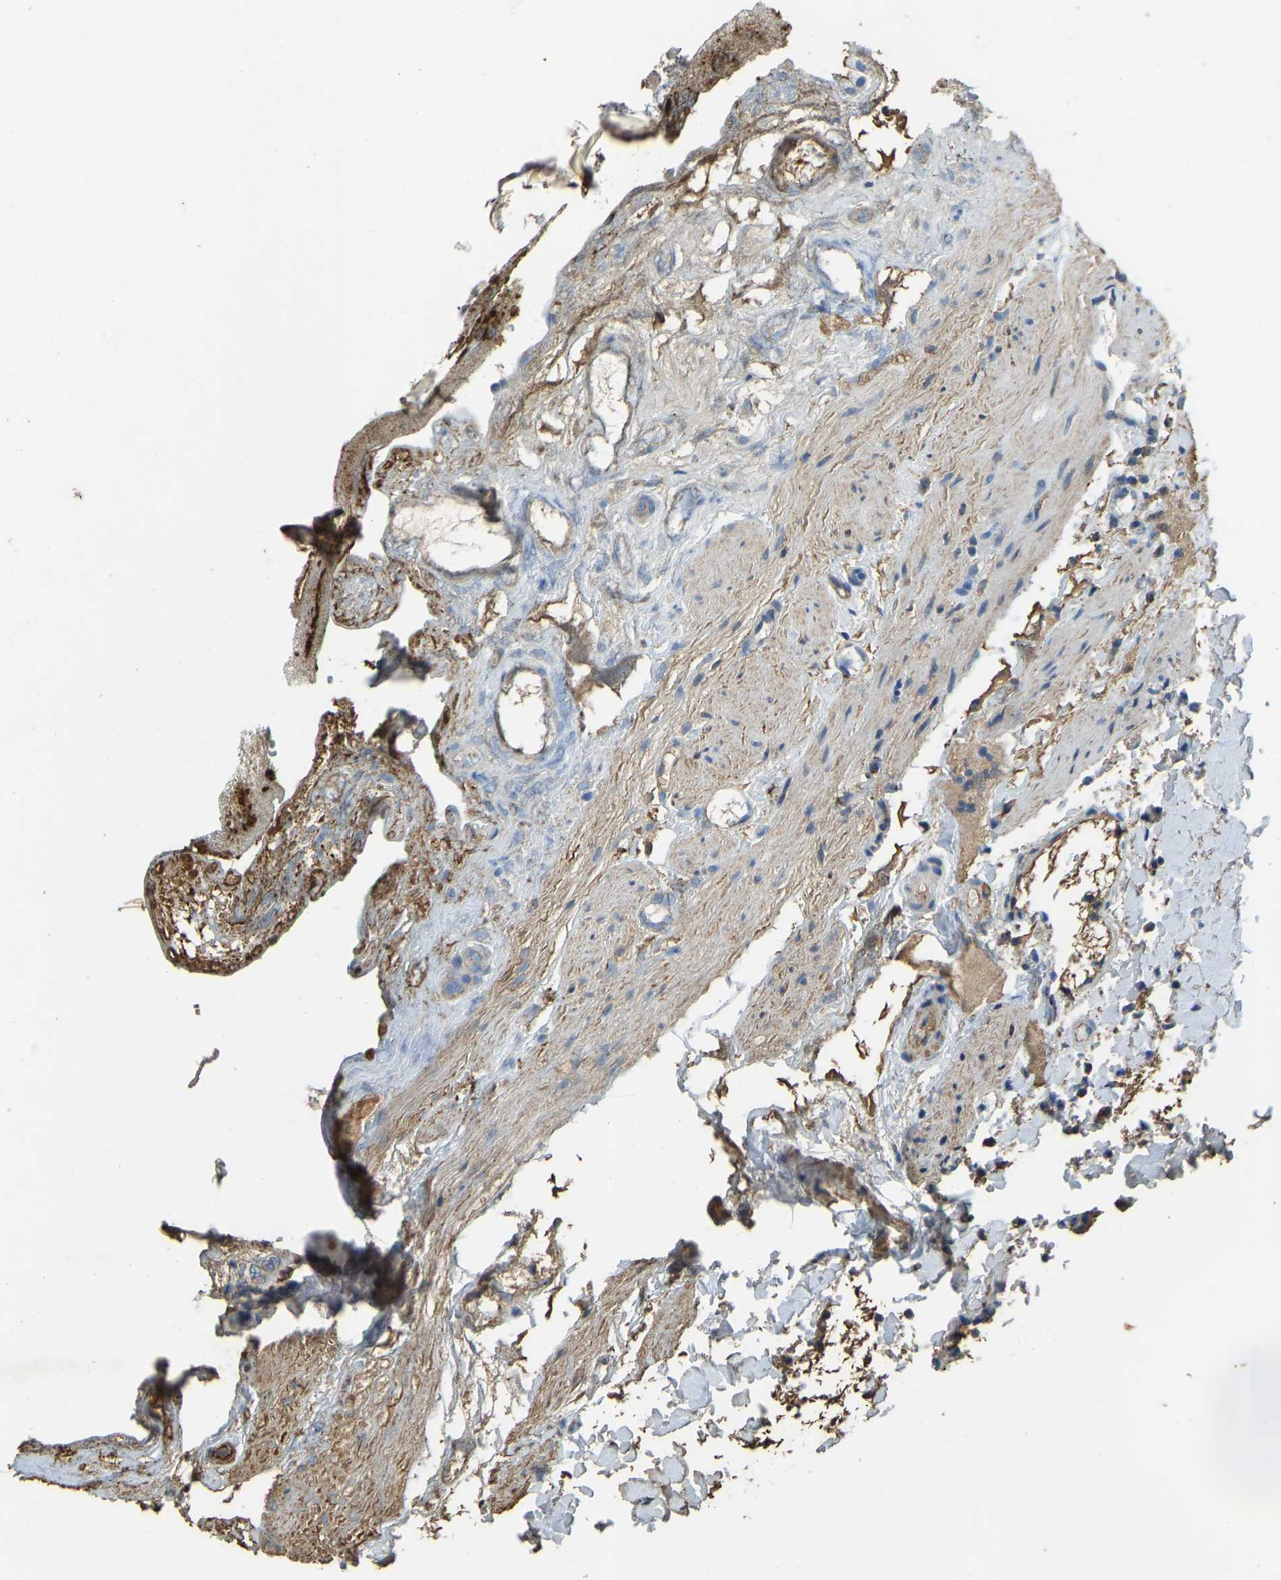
{"staining": {"intensity": "moderate", "quantity": "<25%", "location": "cytoplasmic/membranous"}, "tissue": "gallbladder", "cell_type": "Glandular cells", "image_type": "normal", "snomed": [{"axis": "morphology", "description": "Normal tissue, NOS"}, {"axis": "topography", "description": "Gallbladder"}], "caption": "High-magnification brightfield microscopy of normal gallbladder stained with DAB (3,3'-diaminobenzidine) (brown) and counterstained with hematoxylin (blue). glandular cells exhibit moderate cytoplasmic/membranous expression is present in approximately<25% of cells. The protein is shown in brown color, while the nuclei are stained blue.", "gene": "THBS4", "patient": {"sex": "female", "age": 26}}